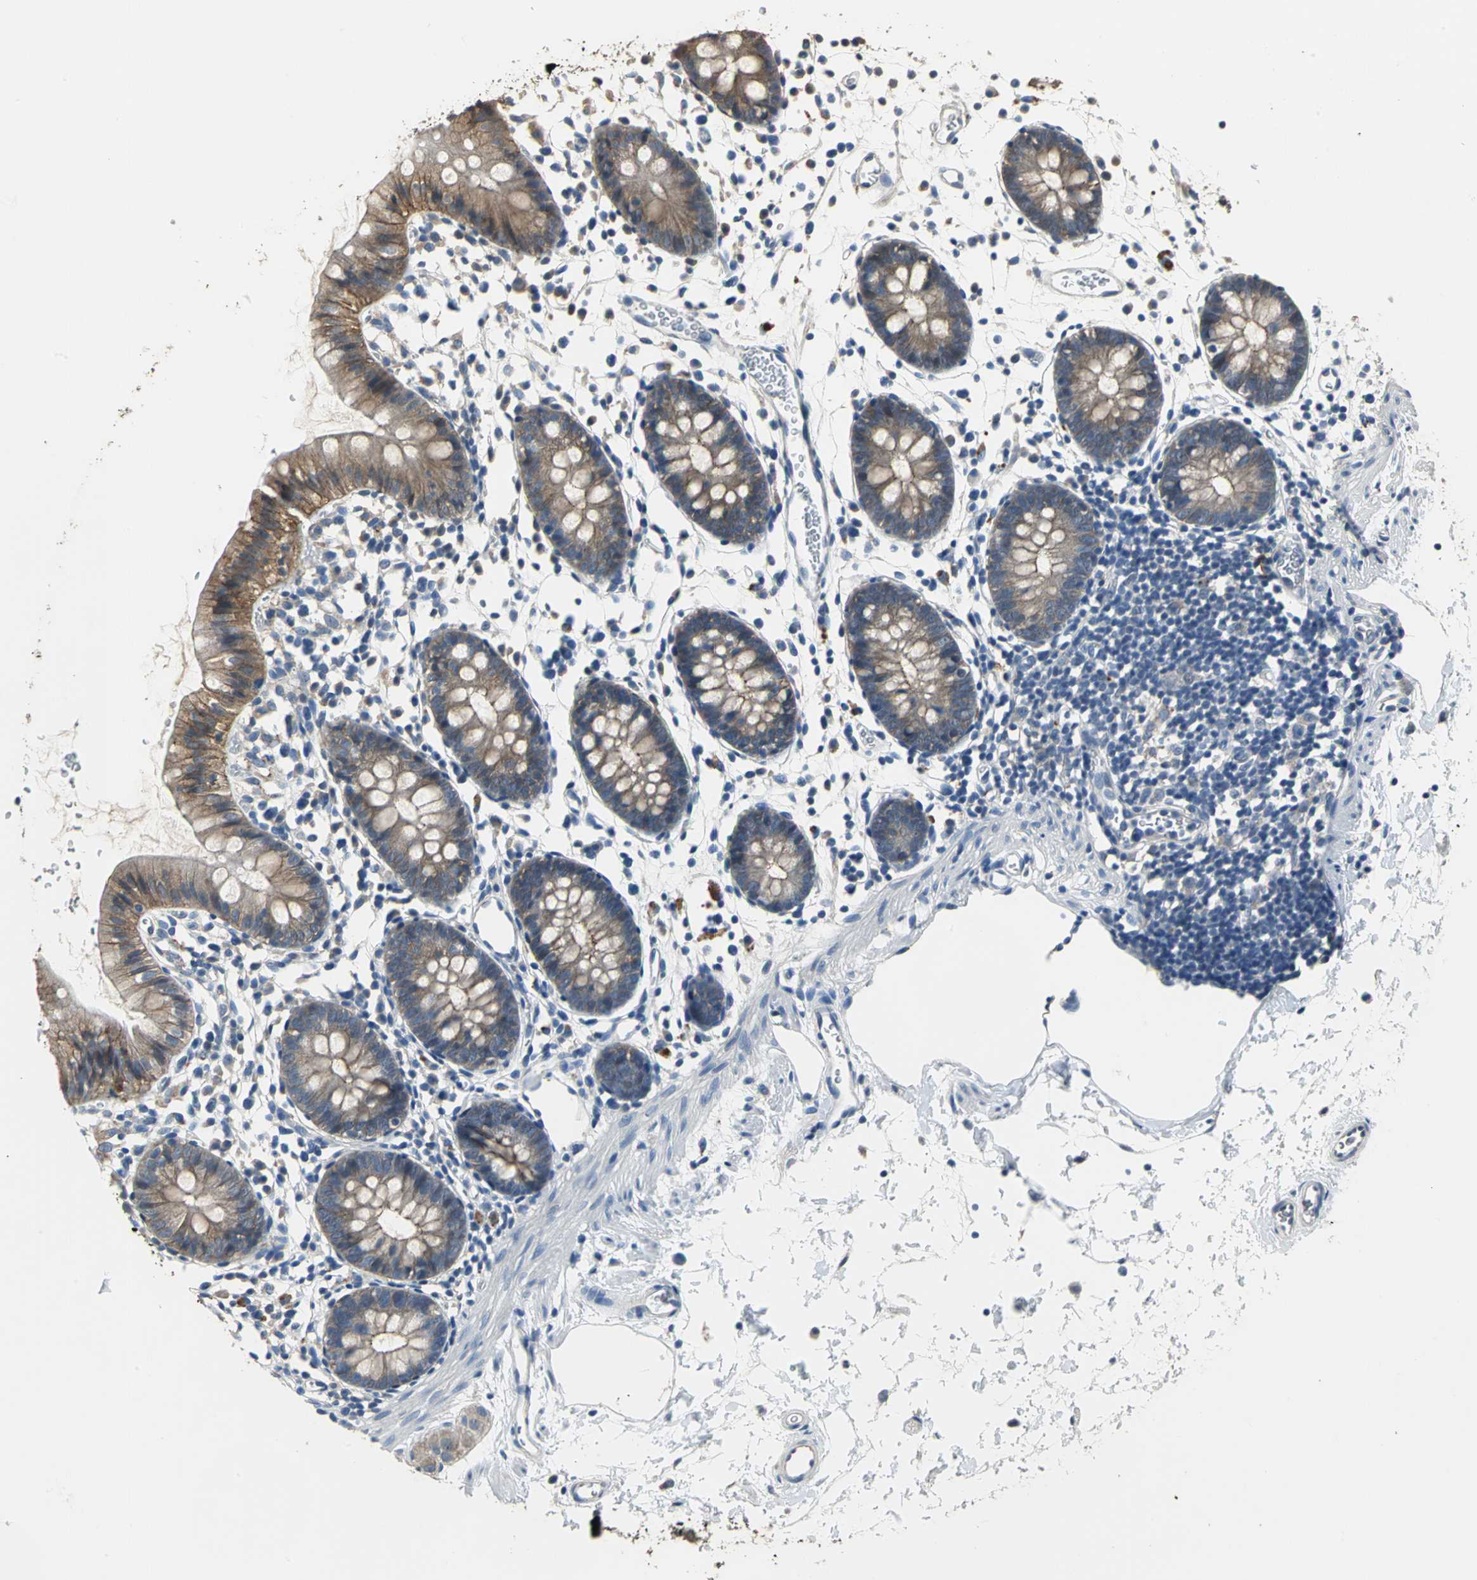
{"staining": {"intensity": "negative", "quantity": "none", "location": "none"}, "tissue": "colon", "cell_type": "Endothelial cells", "image_type": "normal", "snomed": [{"axis": "morphology", "description": "Normal tissue, NOS"}, {"axis": "topography", "description": "Colon"}], "caption": "IHC histopathology image of benign colon: human colon stained with DAB displays no significant protein expression in endothelial cells. Brightfield microscopy of immunohistochemistry stained with DAB (3,3'-diaminobenzidine) (brown) and hematoxylin (blue), captured at high magnification.", "gene": "OCLN", "patient": {"sex": "male", "age": 14}}